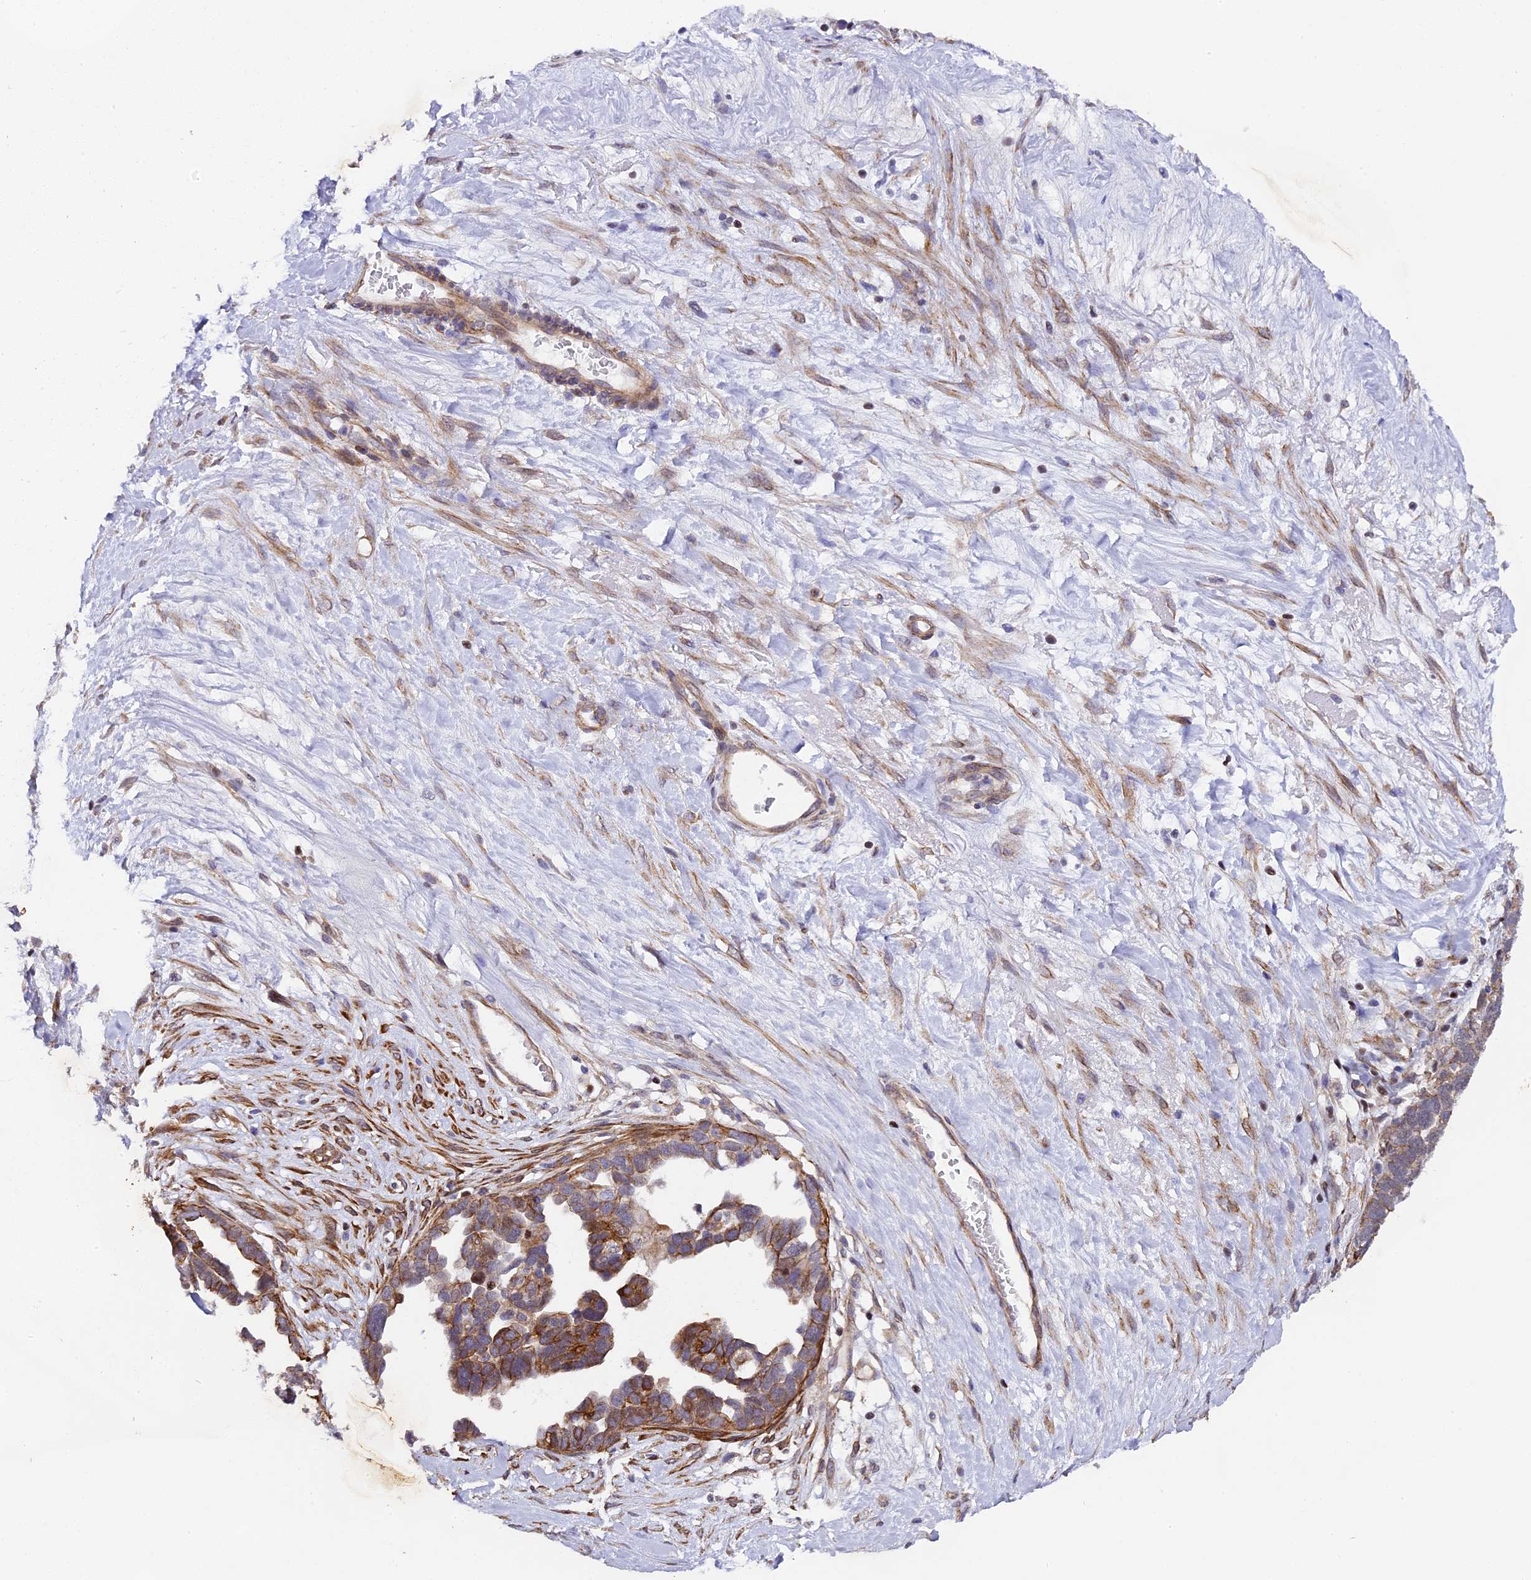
{"staining": {"intensity": "moderate", "quantity": "<25%", "location": "cytoplasmic/membranous"}, "tissue": "ovarian cancer", "cell_type": "Tumor cells", "image_type": "cancer", "snomed": [{"axis": "morphology", "description": "Cystadenocarcinoma, serous, NOS"}, {"axis": "topography", "description": "Ovary"}], "caption": "Brown immunohistochemical staining in ovarian cancer (serous cystadenocarcinoma) demonstrates moderate cytoplasmic/membranous positivity in about <25% of tumor cells.", "gene": "SP4", "patient": {"sex": "female", "age": 54}}